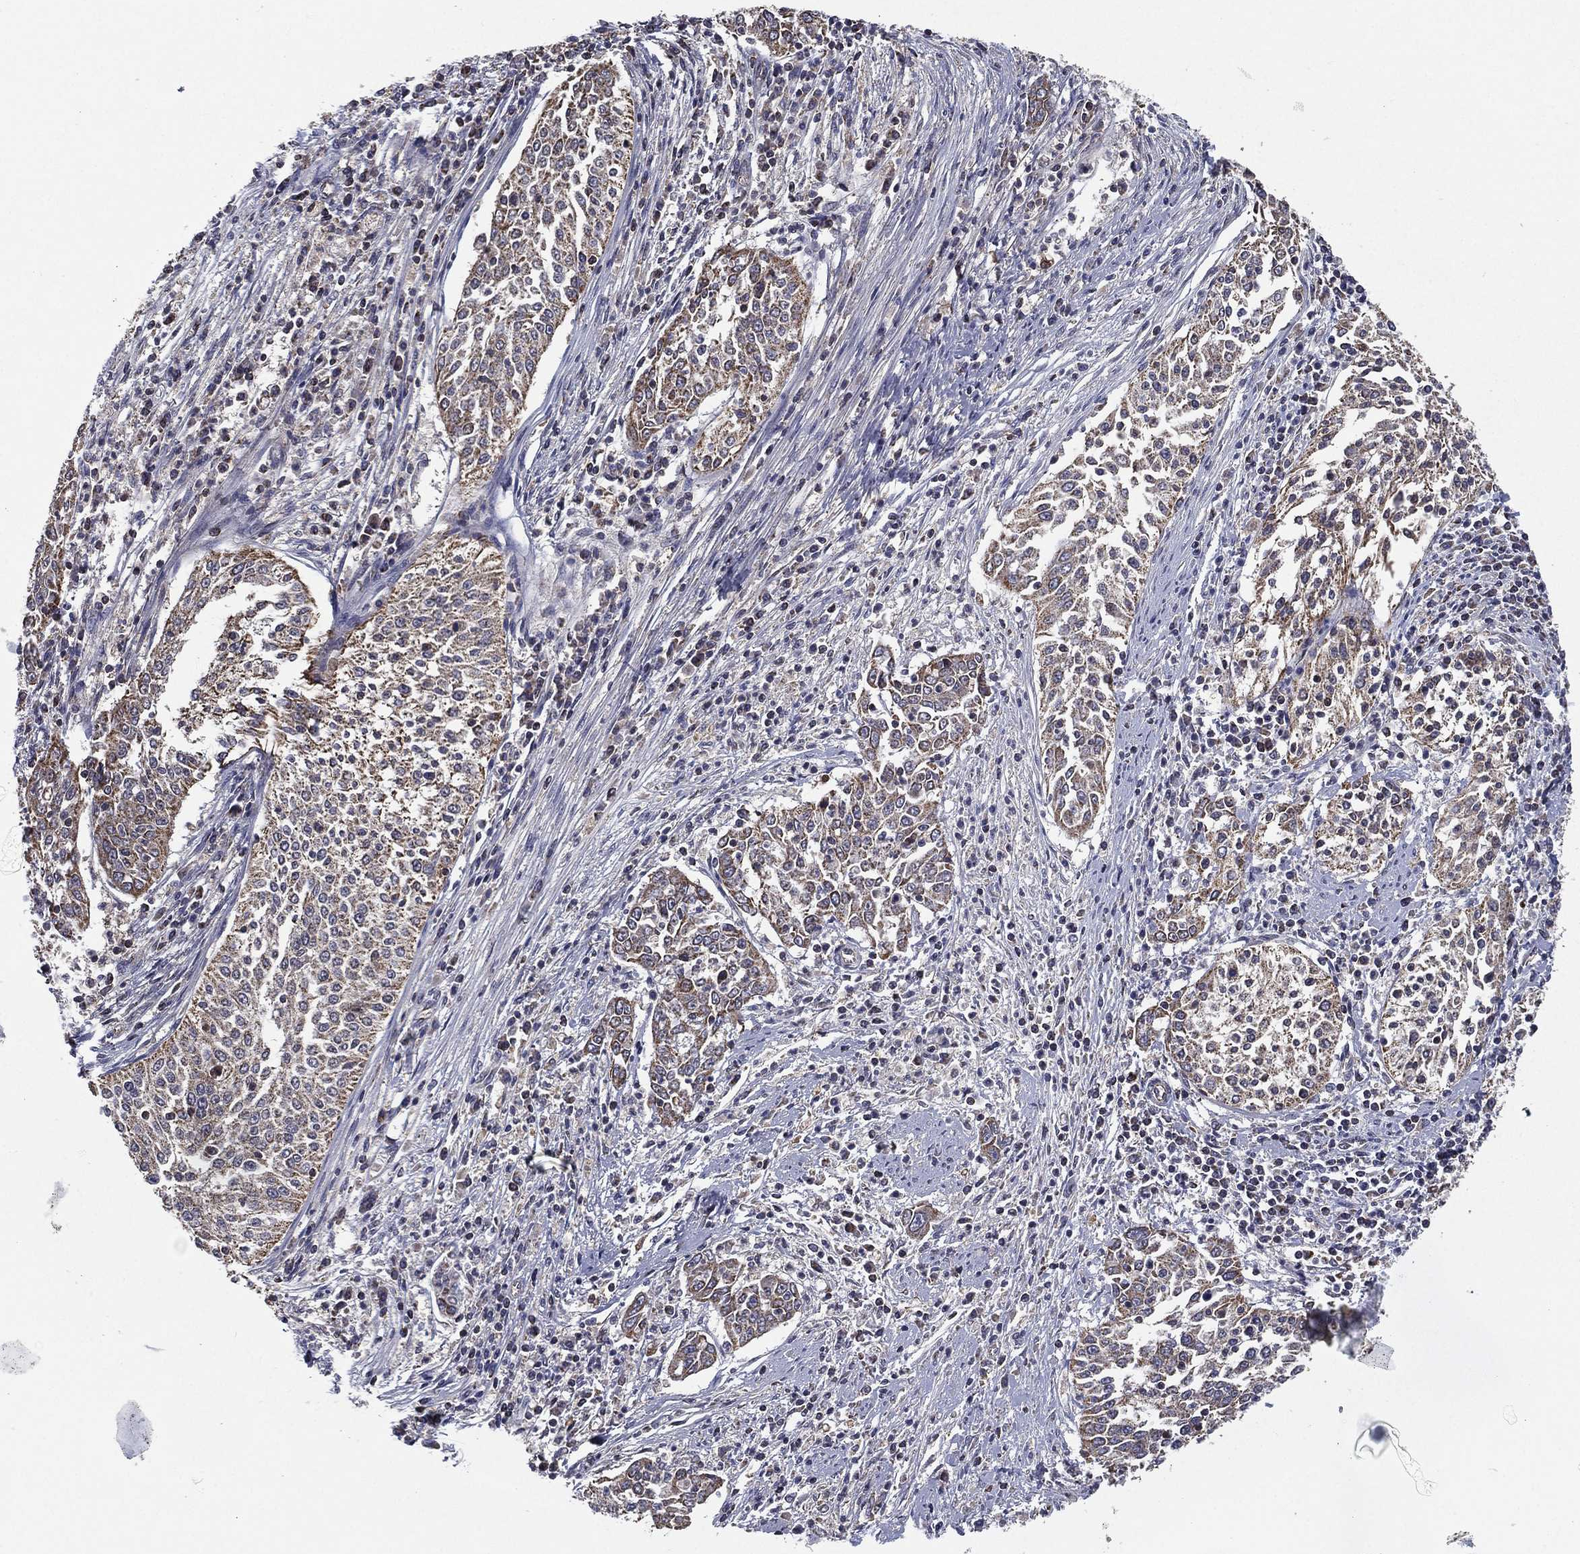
{"staining": {"intensity": "negative", "quantity": "none", "location": "none"}, "tissue": "cervical cancer", "cell_type": "Tumor cells", "image_type": "cancer", "snomed": [{"axis": "morphology", "description": "Squamous cell carcinoma, NOS"}, {"axis": "topography", "description": "Cervix"}], "caption": "Squamous cell carcinoma (cervical) stained for a protein using IHC exhibits no expression tumor cells.", "gene": "RIGI", "patient": {"sex": "female", "age": 41}}